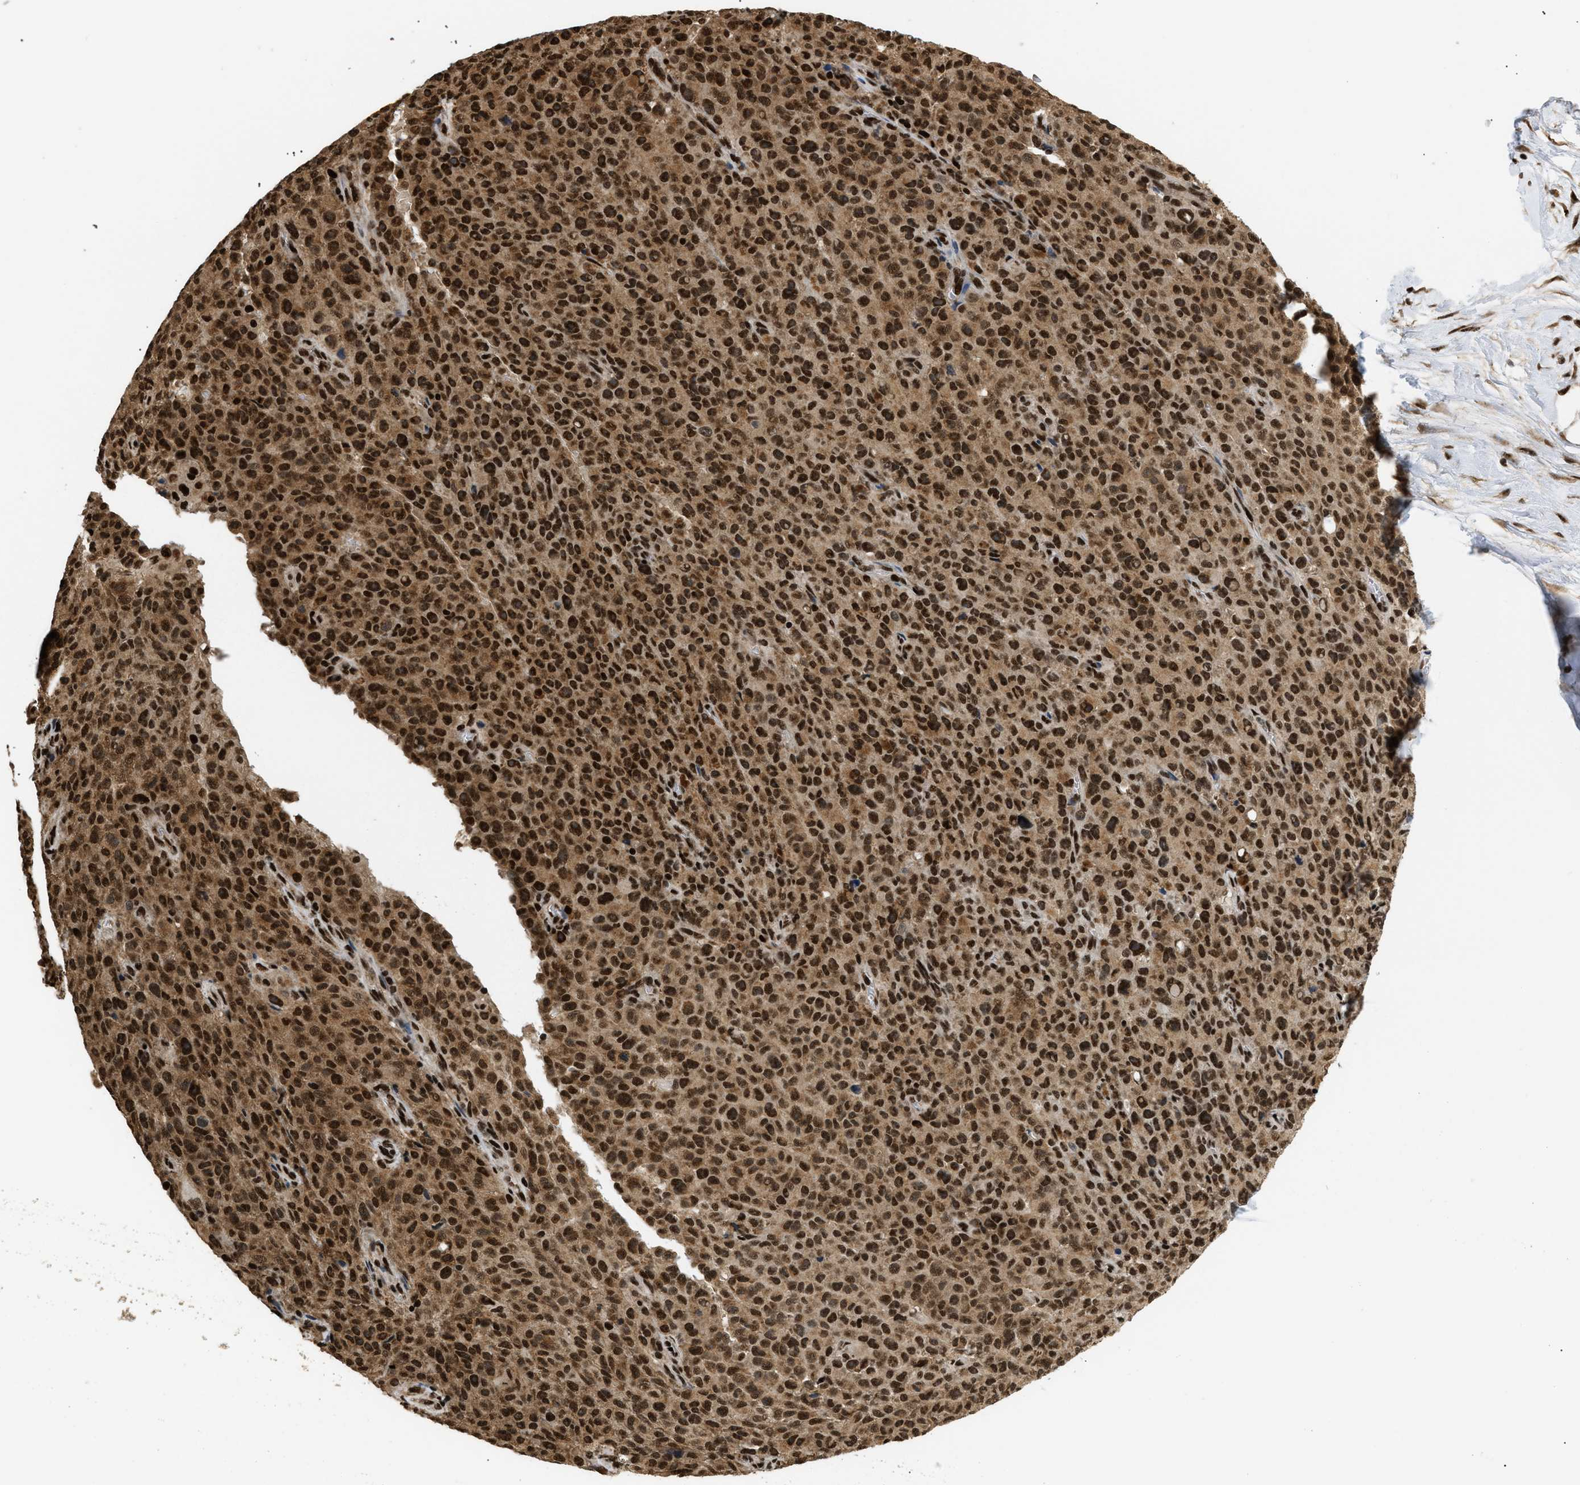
{"staining": {"intensity": "strong", "quantity": ">75%", "location": "cytoplasmic/membranous,nuclear"}, "tissue": "melanoma", "cell_type": "Tumor cells", "image_type": "cancer", "snomed": [{"axis": "morphology", "description": "Malignant melanoma, NOS"}, {"axis": "topography", "description": "Skin"}], "caption": "Immunohistochemistry (IHC) of malignant melanoma displays high levels of strong cytoplasmic/membranous and nuclear expression in about >75% of tumor cells.", "gene": "RBM5", "patient": {"sex": "female", "age": 82}}